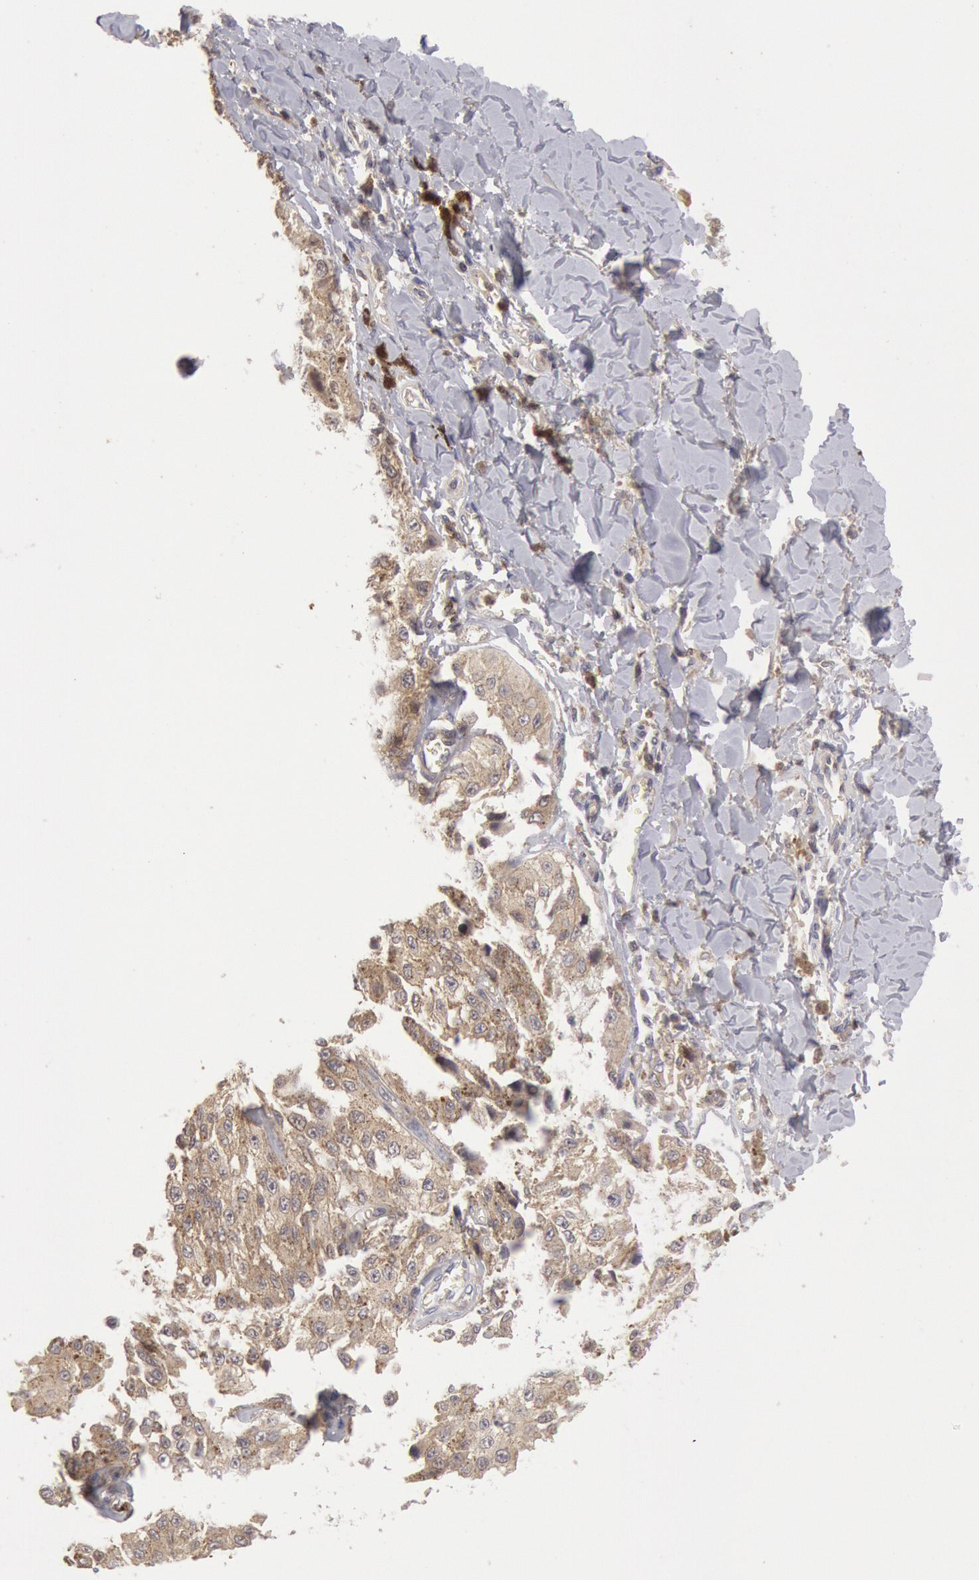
{"staining": {"intensity": "moderate", "quantity": ">75%", "location": "cytoplasmic/membranous"}, "tissue": "melanoma", "cell_type": "Tumor cells", "image_type": "cancer", "snomed": [{"axis": "morphology", "description": "Malignant melanoma, NOS"}, {"axis": "topography", "description": "Skin"}], "caption": "Melanoma stained for a protein displays moderate cytoplasmic/membranous positivity in tumor cells. (IHC, brightfield microscopy, high magnification).", "gene": "PLA2G6", "patient": {"sex": "female", "age": 82}}